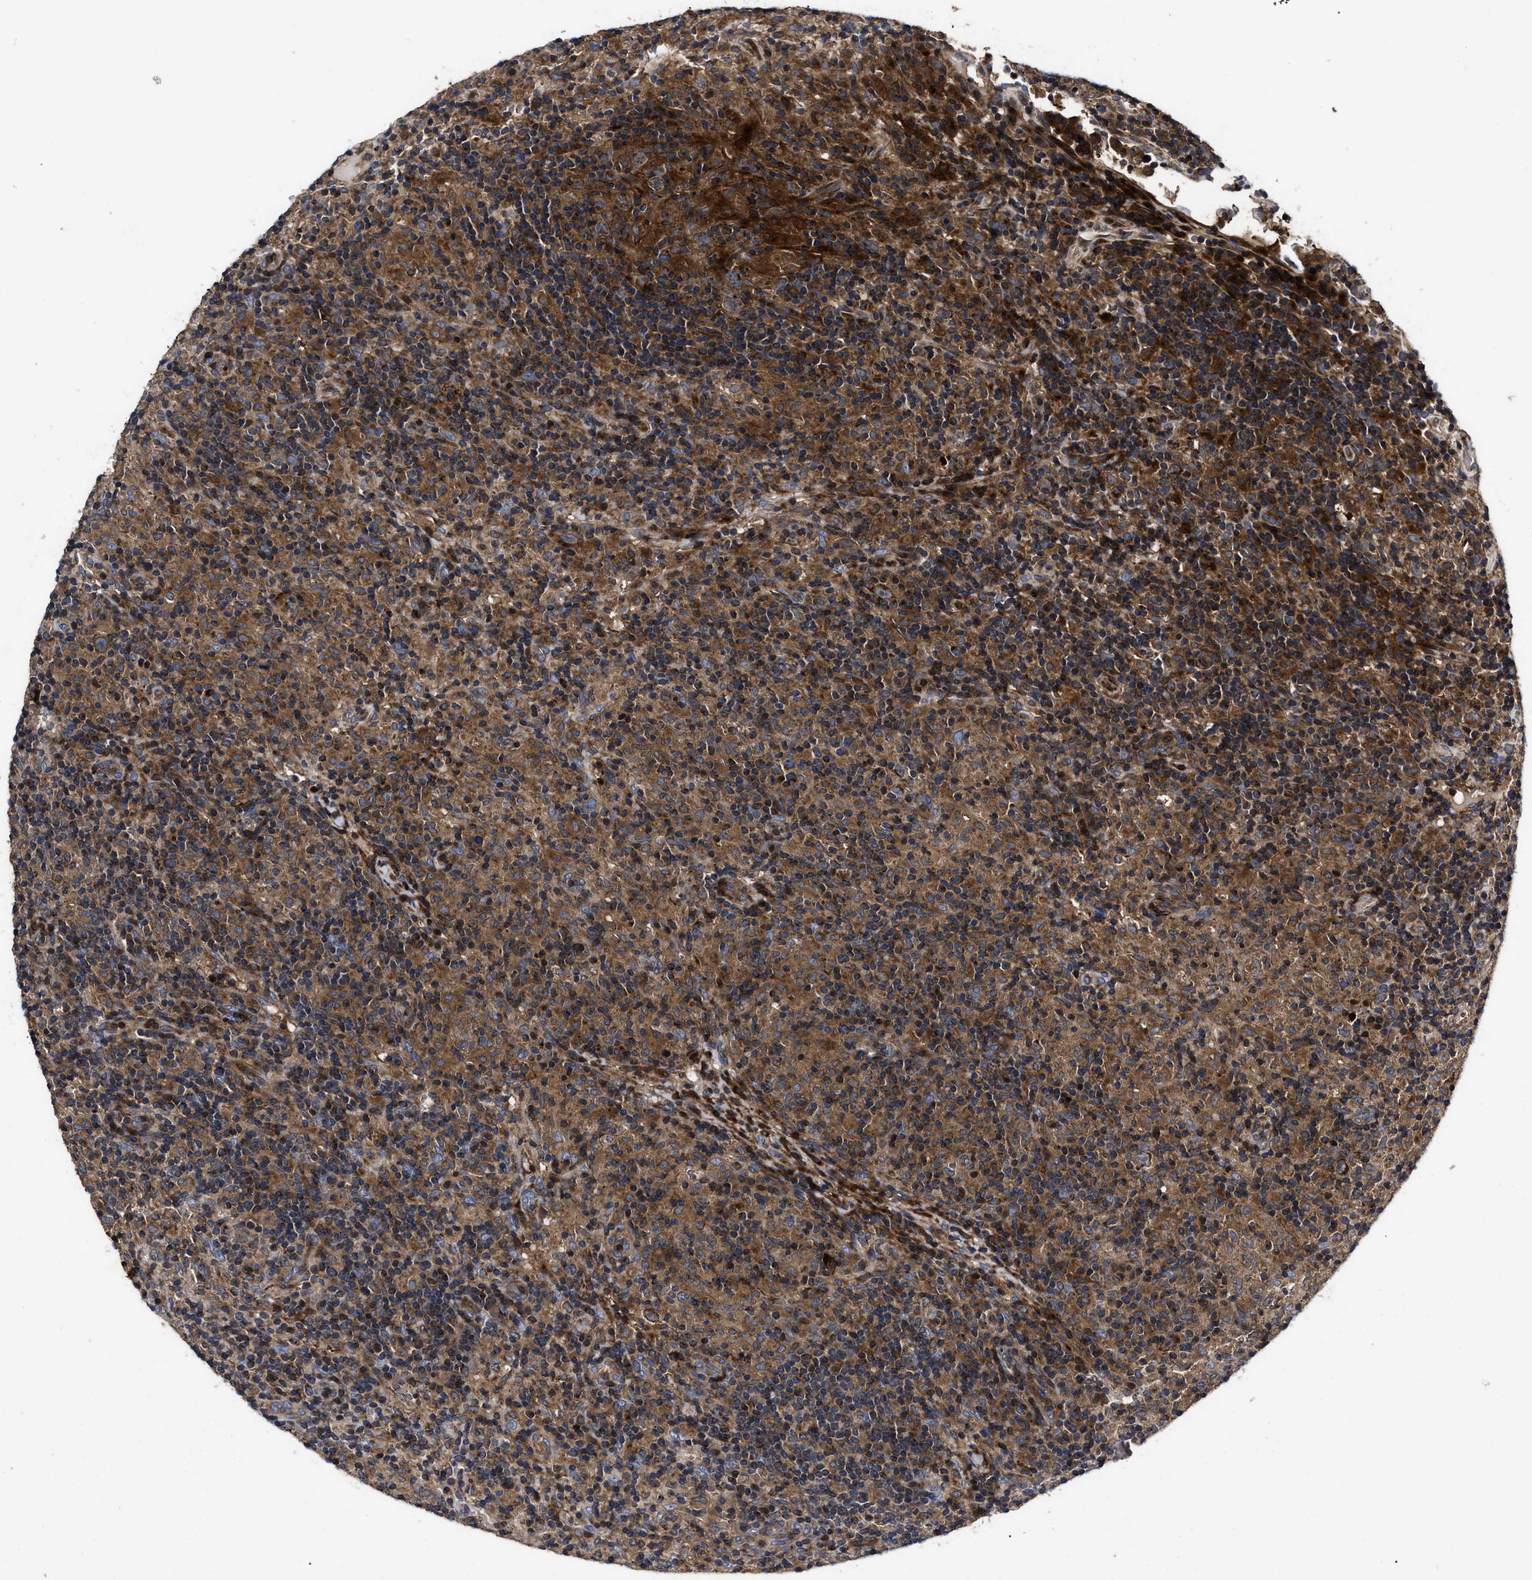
{"staining": {"intensity": "moderate", "quantity": ">75%", "location": "cytoplasmic/membranous"}, "tissue": "lymphoma", "cell_type": "Tumor cells", "image_type": "cancer", "snomed": [{"axis": "morphology", "description": "Hodgkin's disease, NOS"}, {"axis": "topography", "description": "Lymph node"}], "caption": "Lymphoma stained for a protein (brown) displays moderate cytoplasmic/membranous positive expression in approximately >75% of tumor cells.", "gene": "YBEY", "patient": {"sex": "male", "age": 70}}